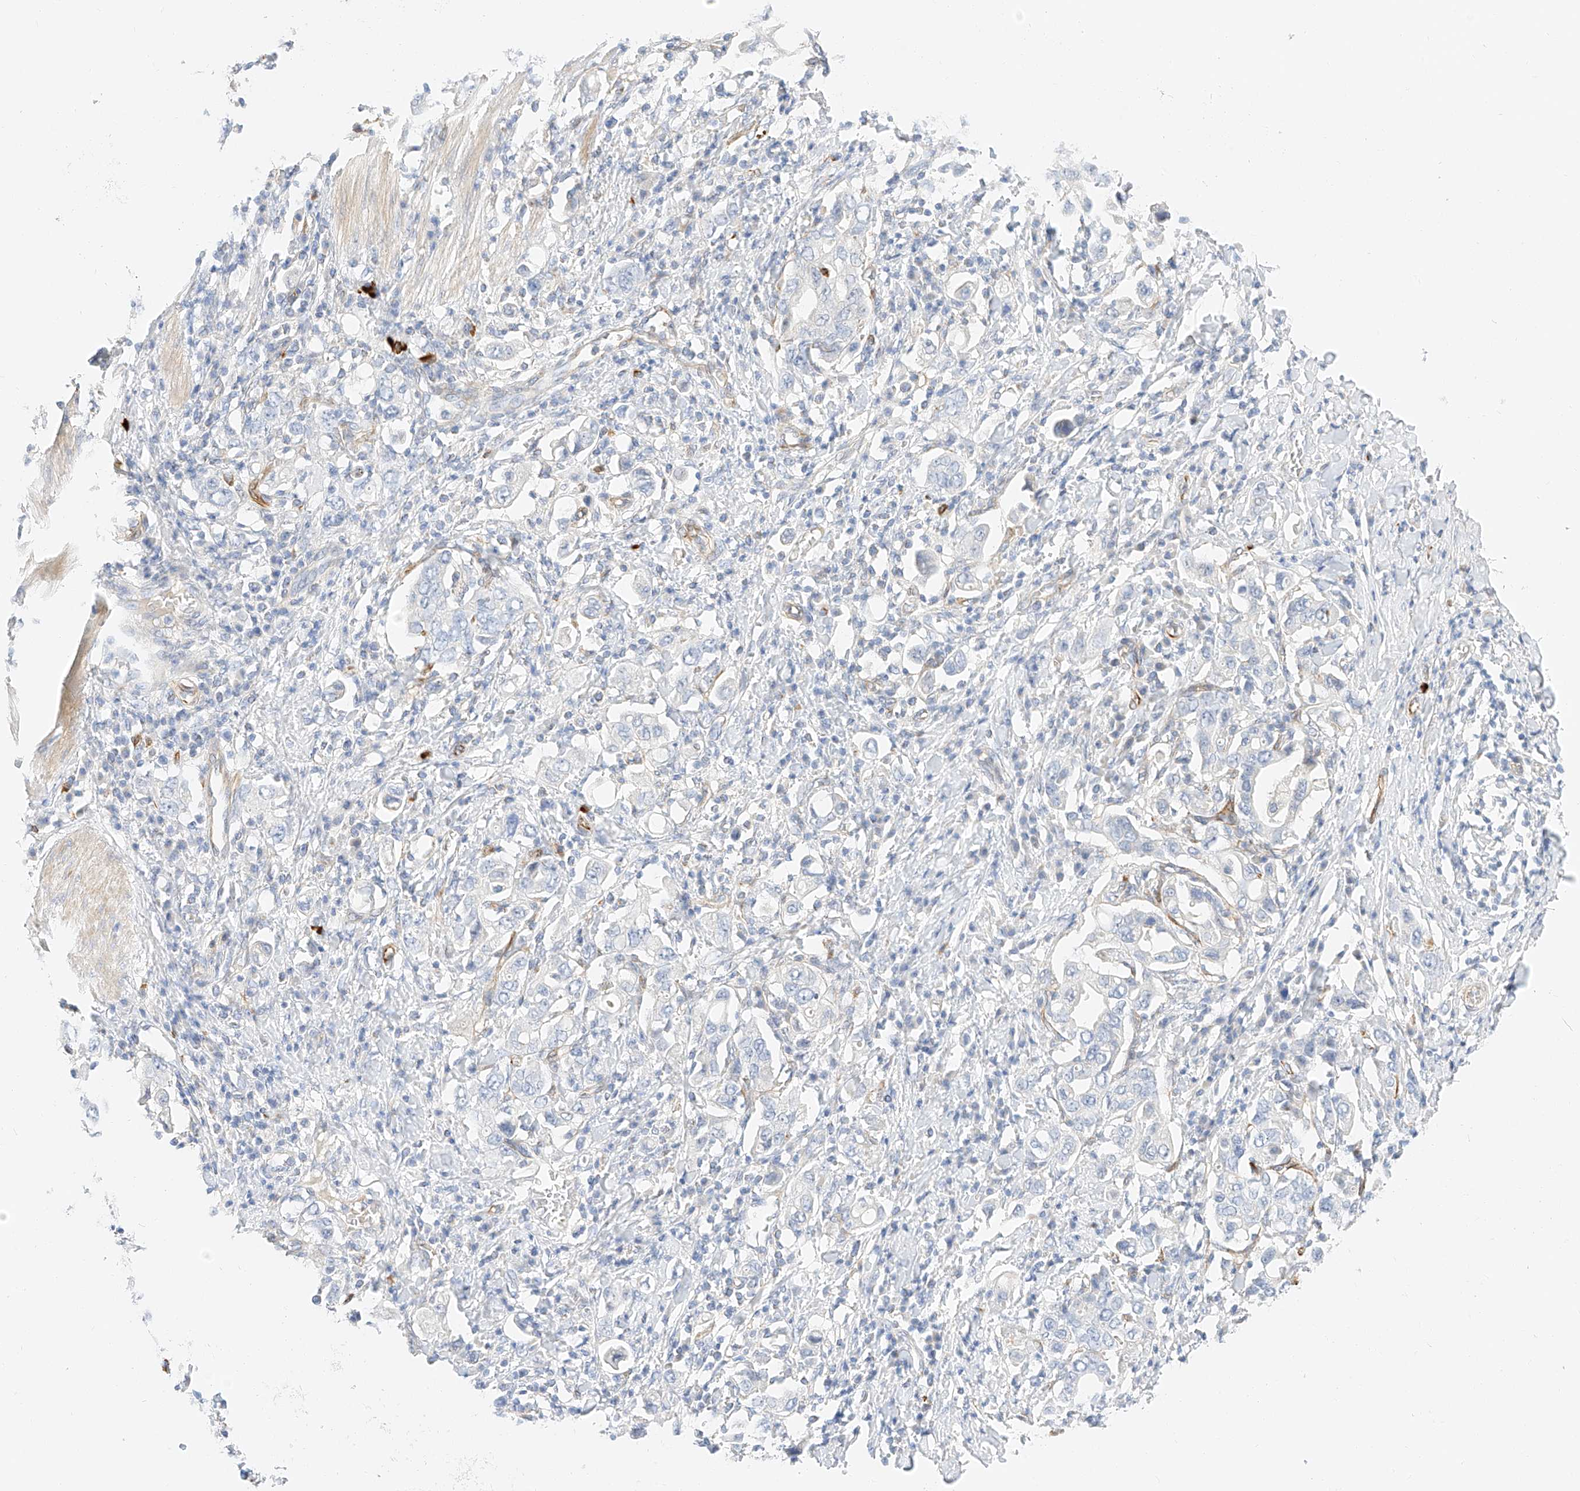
{"staining": {"intensity": "negative", "quantity": "none", "location": "none"}, "tissue": "stomach cancer", "cell_type": "Tumor cells", "image_type": "cancer", "snomed": [{"axis": "morphology", "description": "Adenocarcinoma, NOS"}, {"axis": "topography", "description": "Stomach, upper"}], "caption": "This micrograph is of stomach cancer stained with immunohistochemistry to label a protein in brown with the nuclei are counter-stained blue. There is no expression in tumor cells. (Brightfield microscopy of DAB (3,3'-diaminobenzidine) IHC at high magnification).", "gene": "CDCP2", "patient": {"sex": "male", "age": 62}}